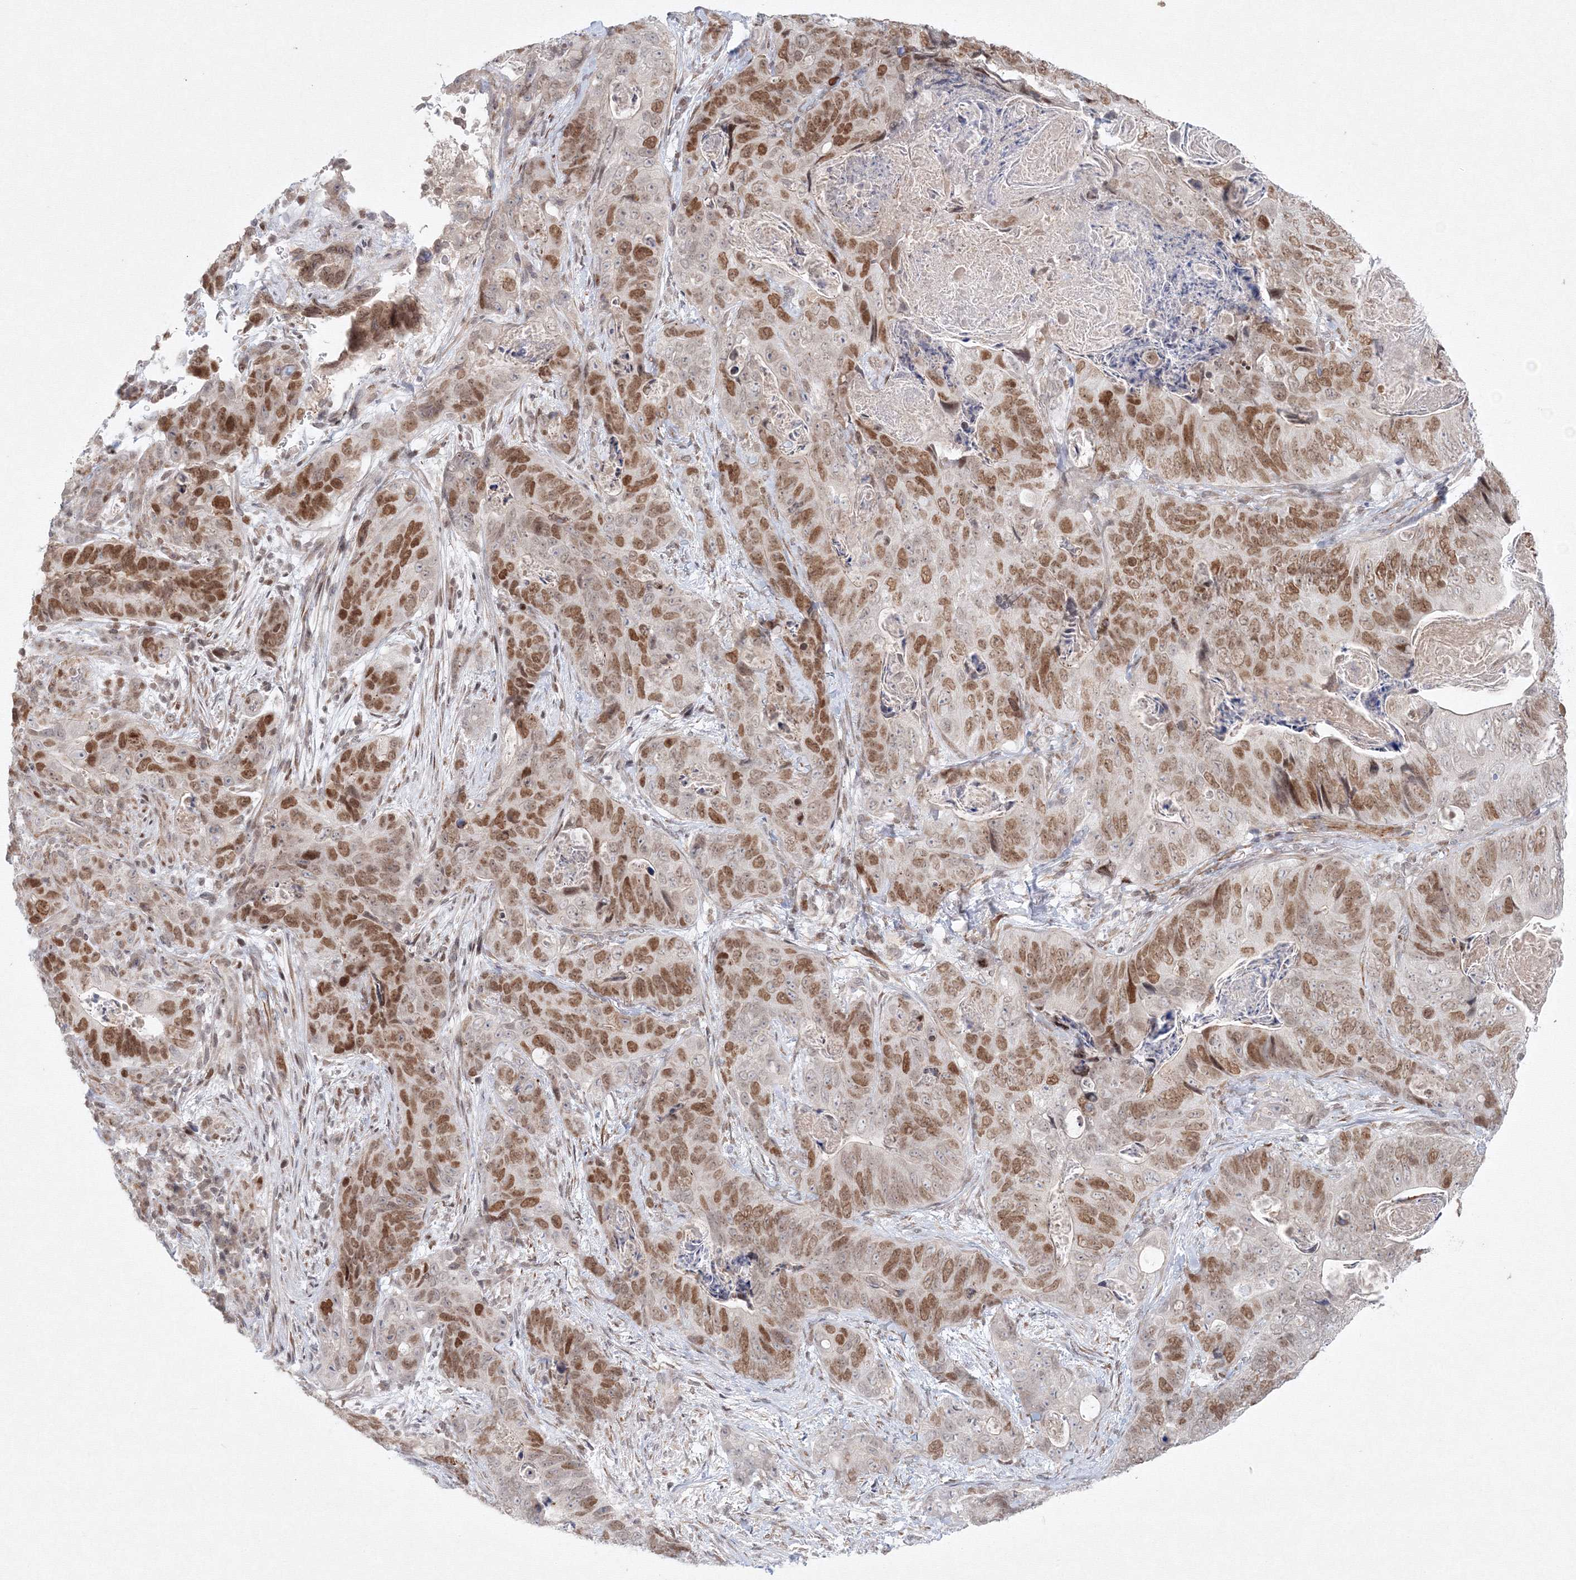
{"staining": {"intensity": "moderate", "quantity": ">75%", "location": "nuclear"}, "tissue": "stomach cancer", "cell_type": "Tumor cells", "image_type": "cancer", "snomed": [{"axis": "morphology", "description": "Normal tissue, NOS"}, {"axis": "morphology", "description": "Adenocarcinoma, NOS"}, {"axis": "topography", "description": "Stomach"}], "caption": "This is an image of immunohistochemistry staining of adenocarcinoma (stomach), which shows moderate staining in the nuclear of tumor cells.", "gene": "KIF4A", "patient": {"sex": "female", "age": 89}}